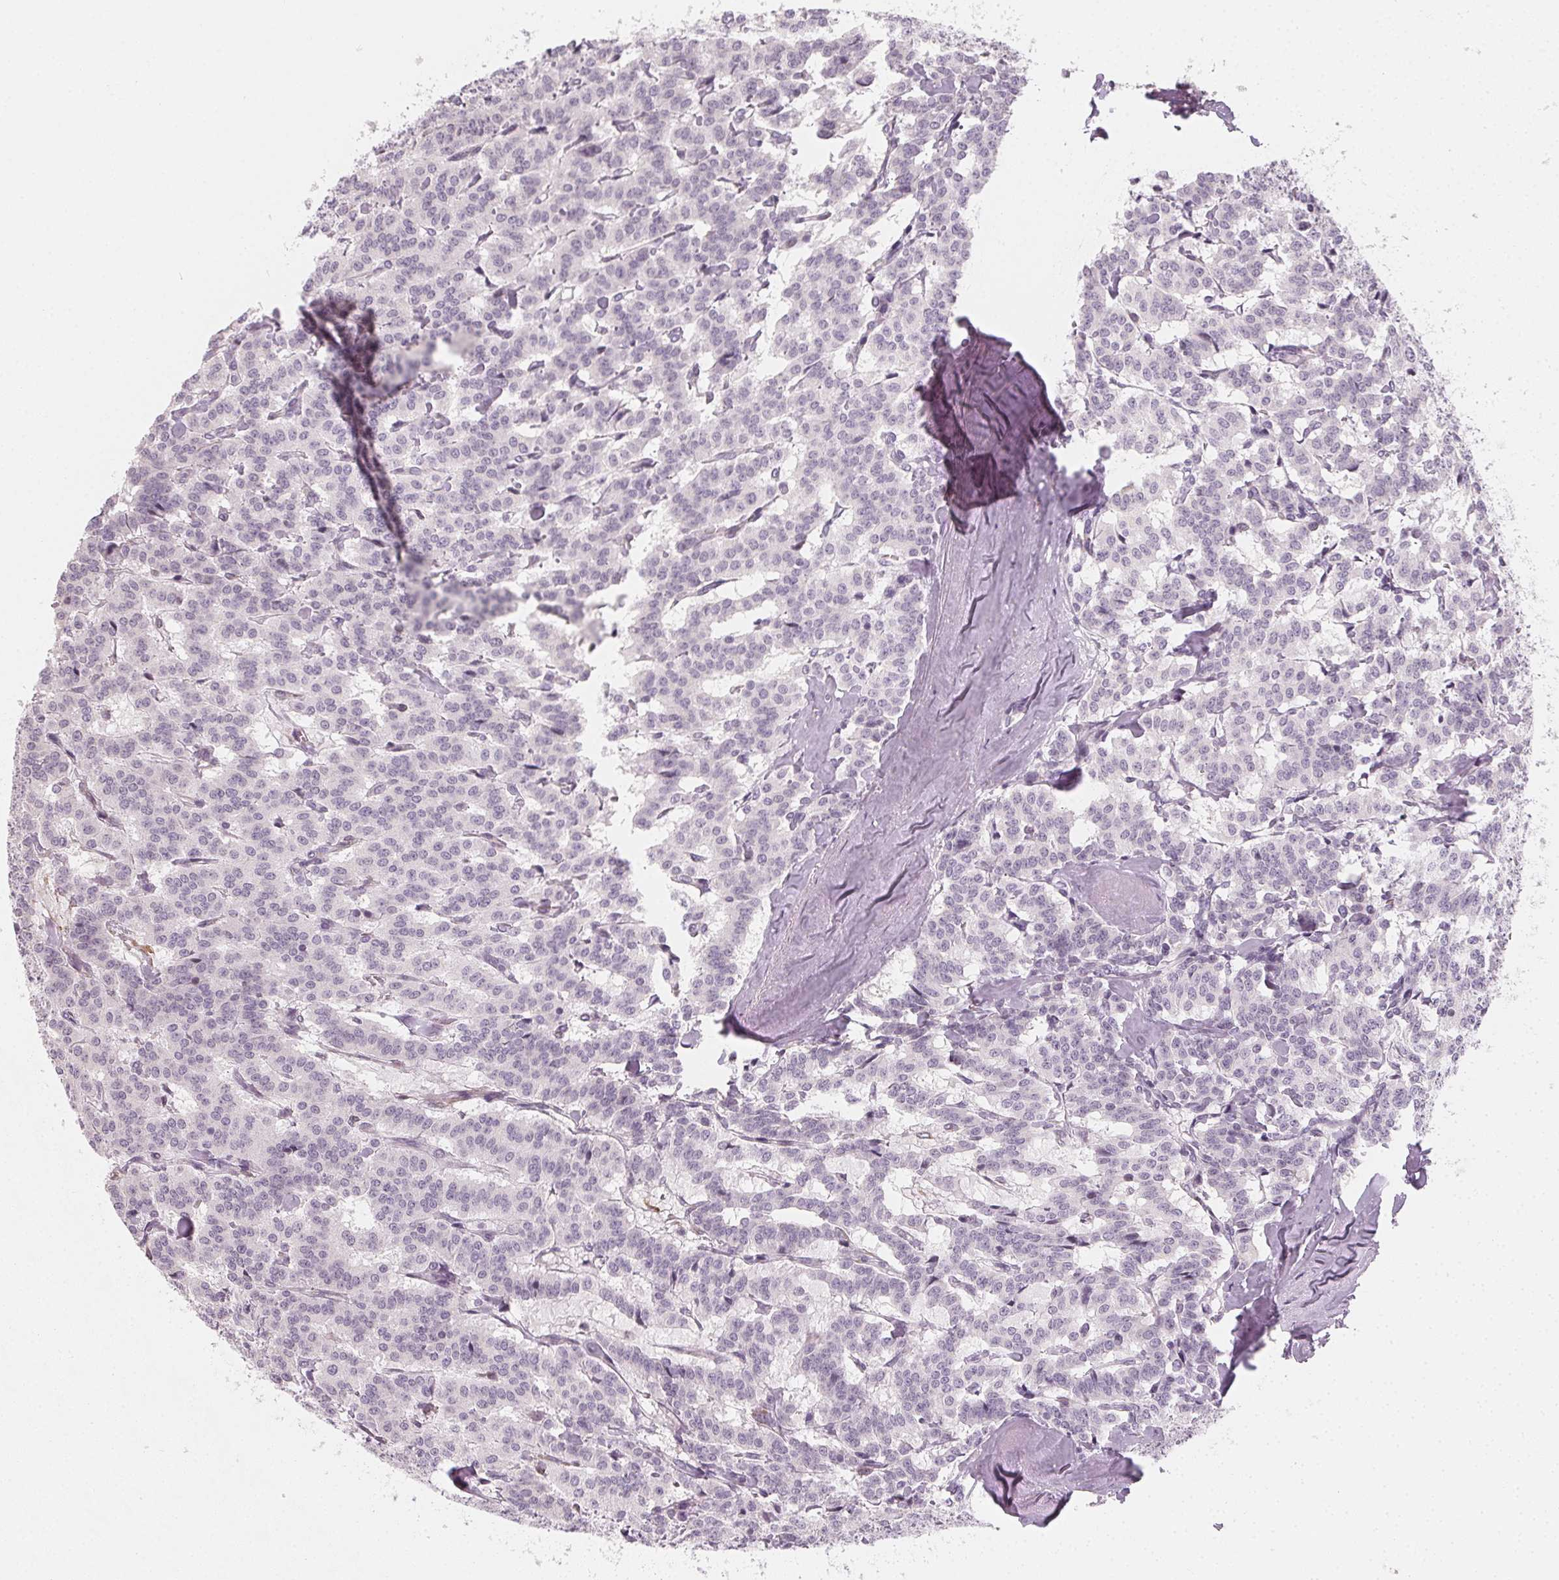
{"staining": {"intensity": "negative", "quantity": "none", "location": "none"}, "tissue": "carcinoid", "cell_type": "Tumor cells", "image_type": "cancer", "snomed": [{"axis": "morphology", "description": "Carcinoid, malignant, NOS"}, {"axis": "topography", "description": "Lung"}], "caption": "IHC micrograph of human malignant carcinoid stained for a protein (brown), which reveals no positivity in tumor cells. (Immunohistochemistry (ihc), brightfield microscopy, high magnification).", "gene": "CCDC96", "patient": {"sex": "female", "age": 46}}